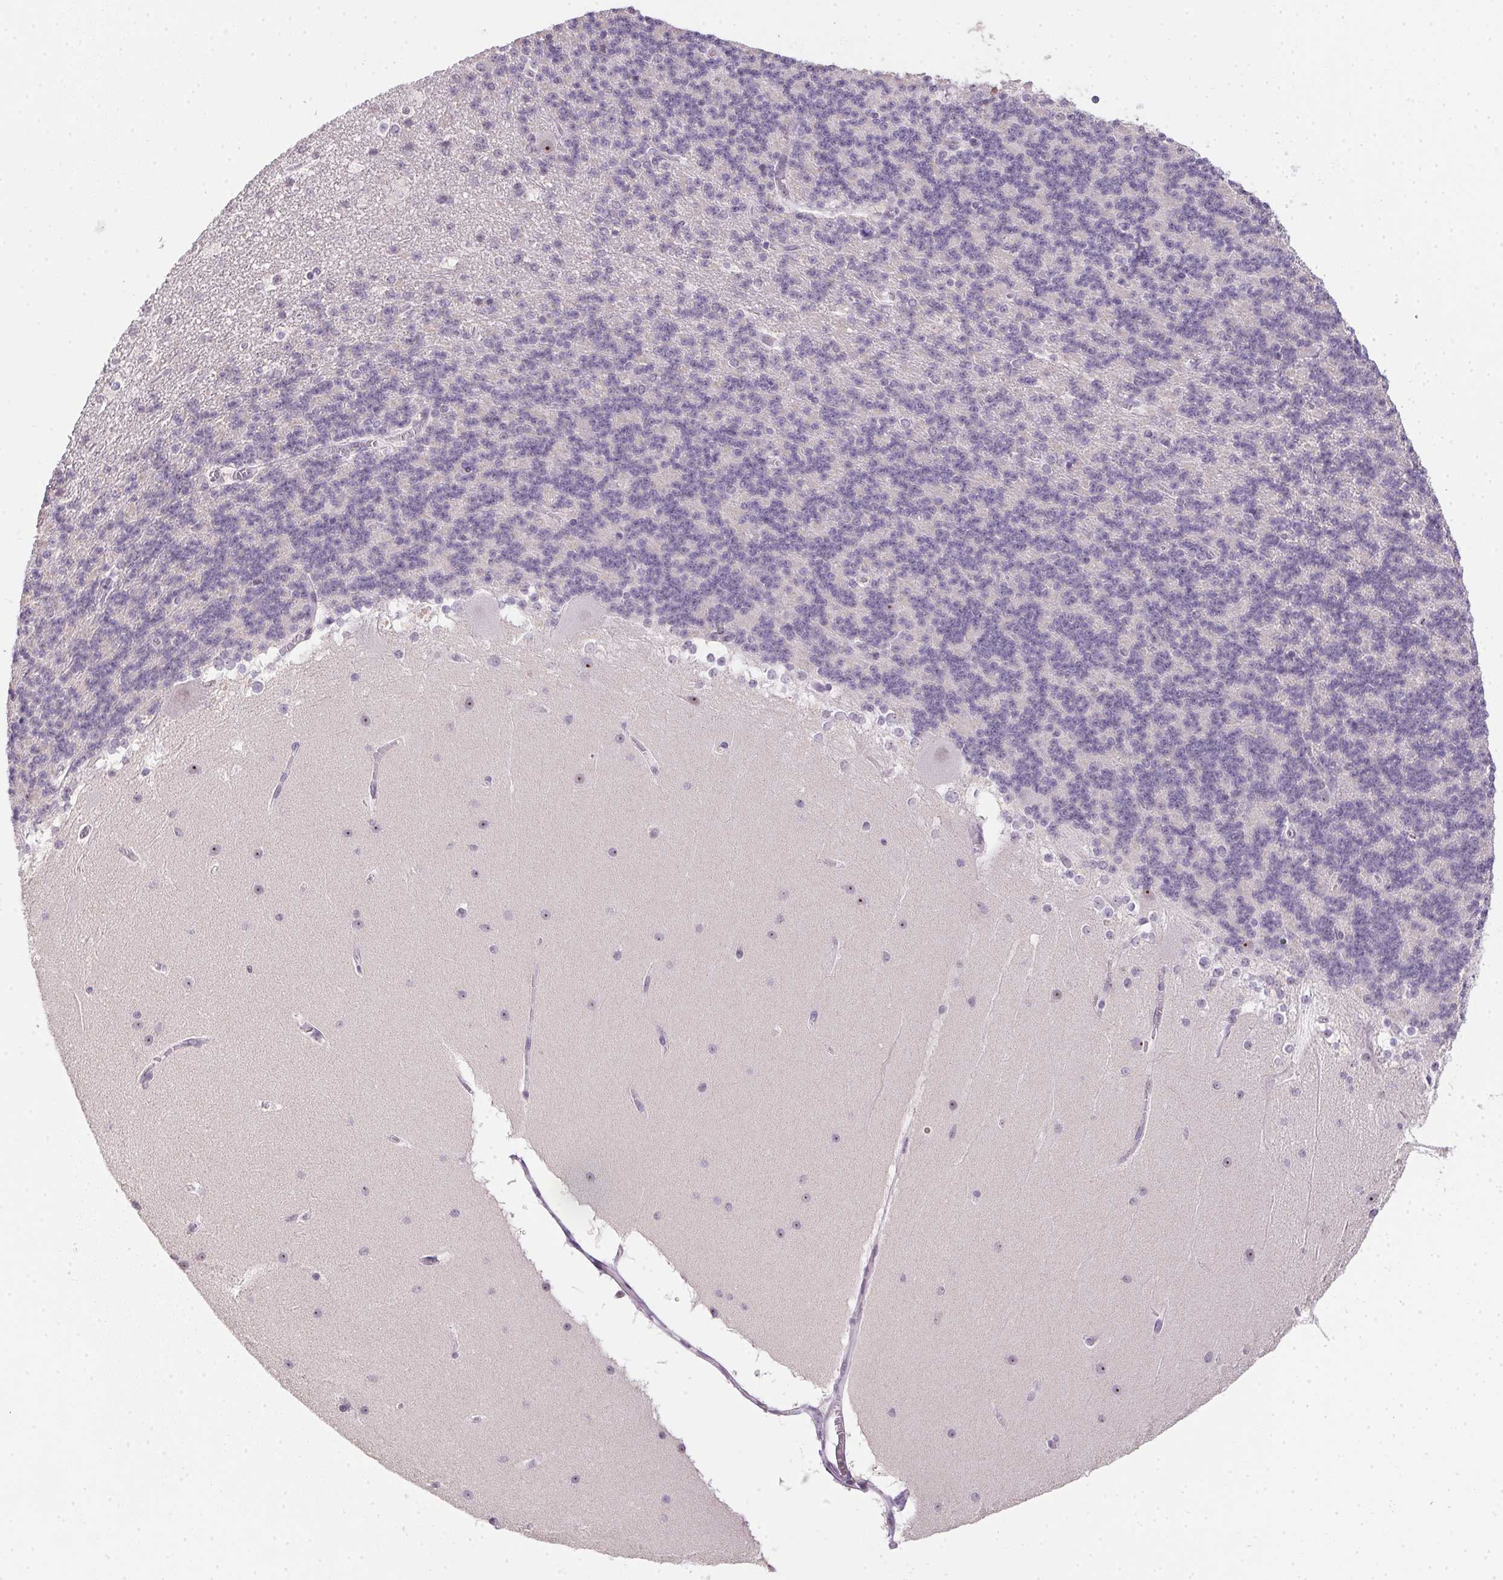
{"staining": {"intensity": "negative", "quantity": "none", "location": "none"}, "tissue": "cerebellum", "cell_type": "Cells in granular layer", "image_type": "normal", "snomed": [{"axis": "morphology", "description": "Normal tissue, NOS"}, {"axis": "topography", "description": "Cerebellum"}], "caption": "This is an IHC histopathology image of benign human cerebellum. There is no staining in cells in granular layer.", "gene": "BATF2", "patient": {"sex": "female", "age": 19}}